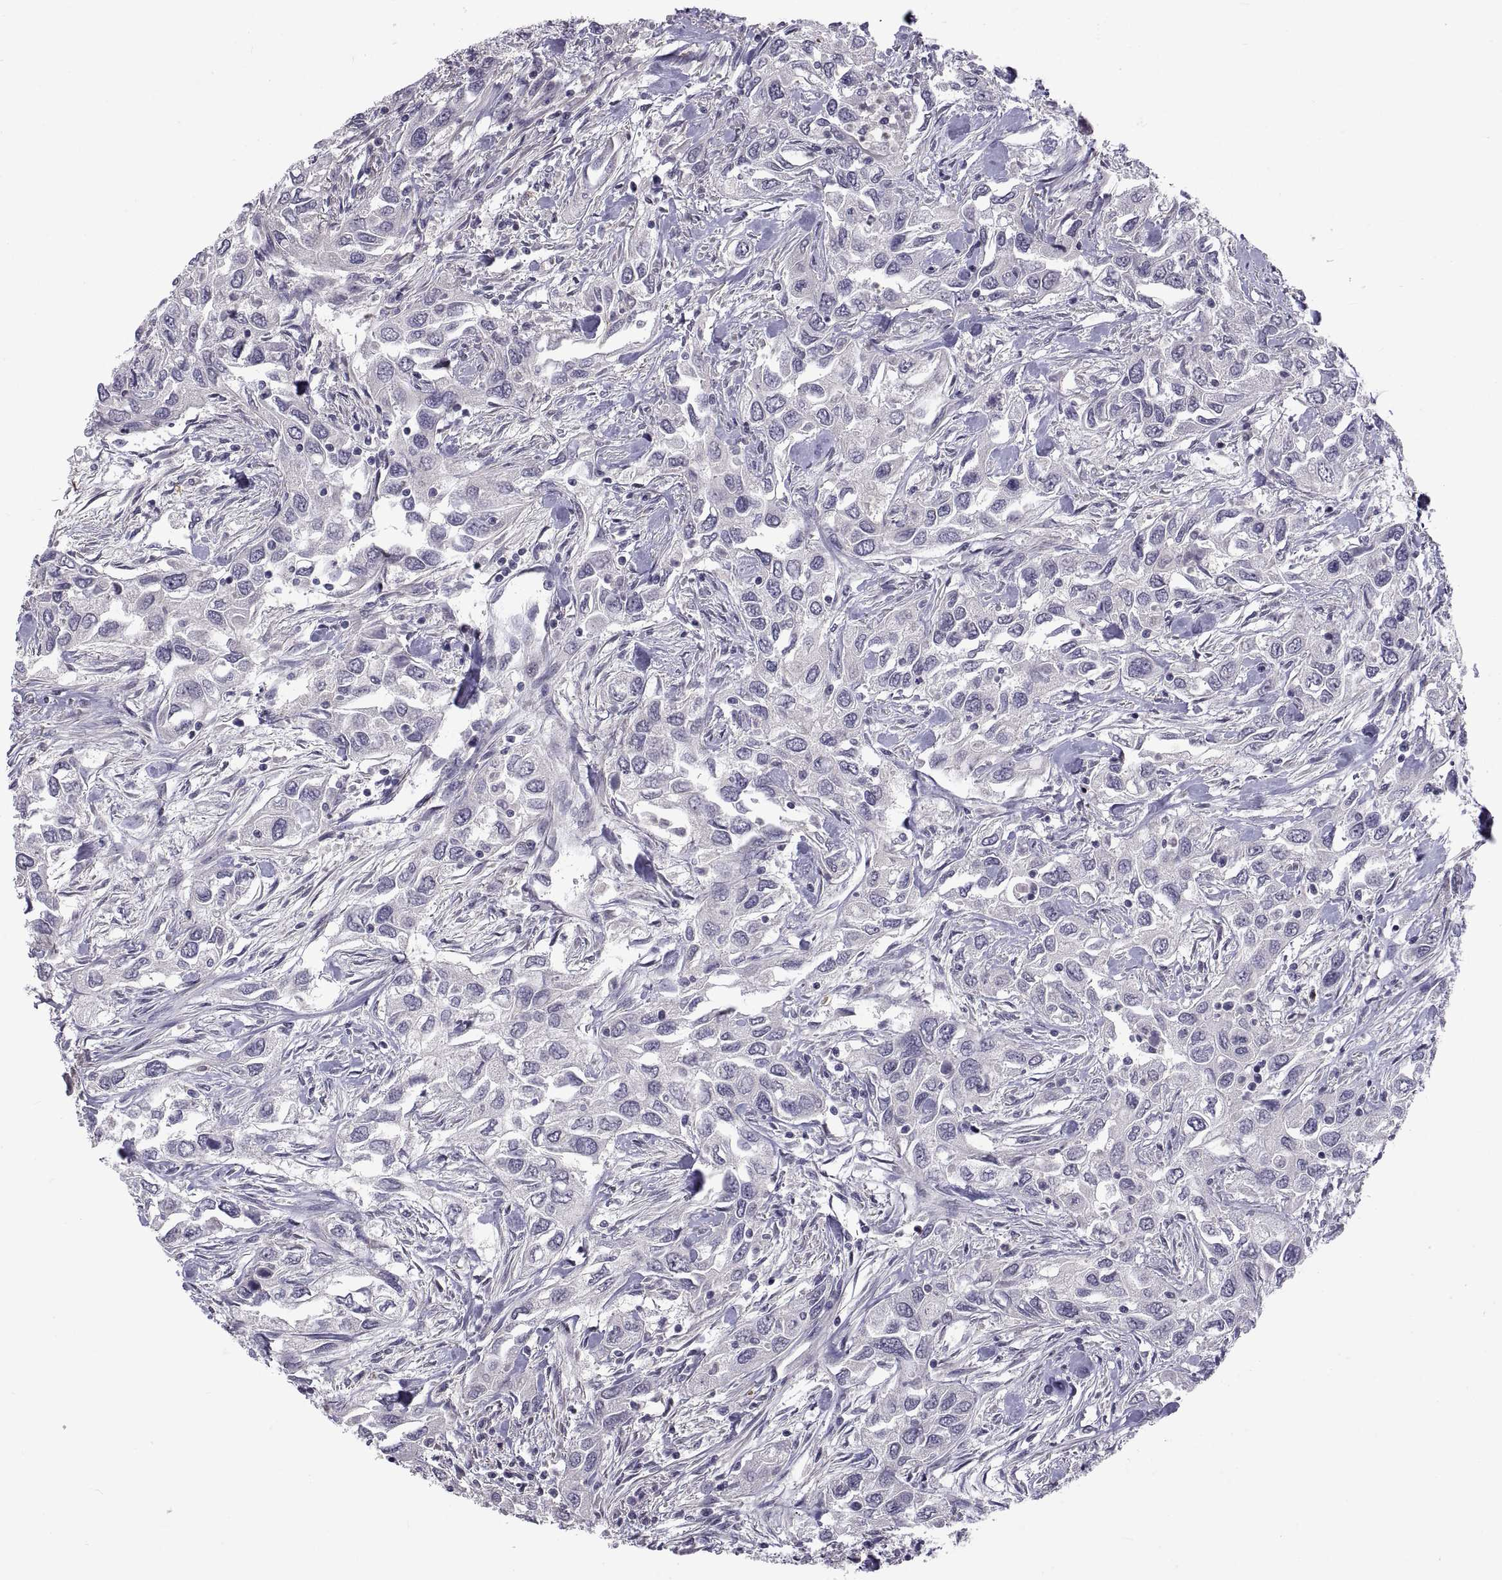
{"staining": {"intensity": "negative", "quantity": "none", "location": "none"}, "tissue": "urothelial cancer", "cell_type": "Tumor cells", "image_type": "cancer", "snomed": [{"axis": "morphology", "description": "Urothelial carcinoma, High grade"}, {"axis": "topography", "description": "Urinary bladder"}], "caption": "There is no significant positivity in tumor cells of urothelial cancer.", "gene": "NPTX2", "patient": {"sex": "male", "age": 76}}